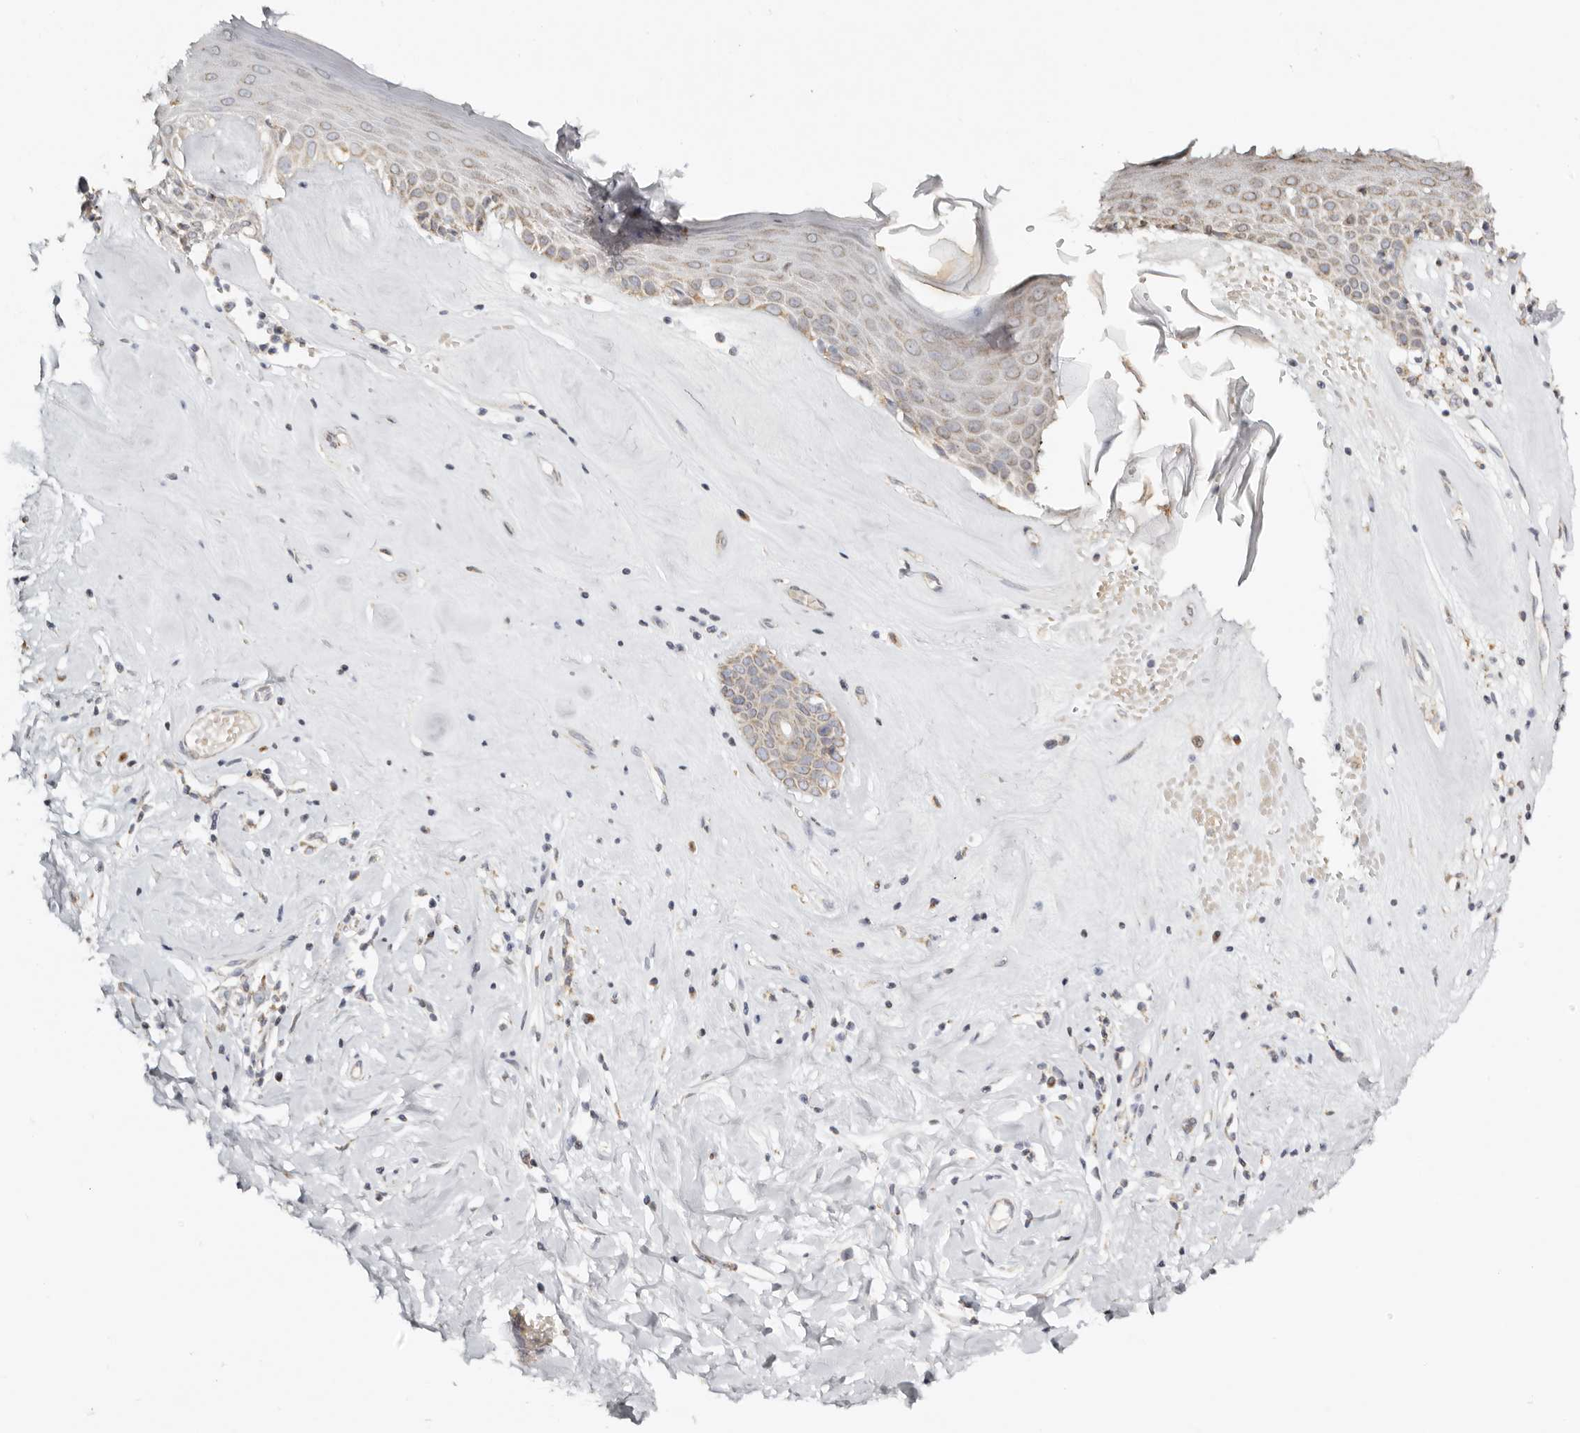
{"staining": {"intensity": "moderate", "quantity": ">75%", "location": "cytoplasmic/membranous"}, "tissue": "skin", "cell_type": "Epidermal cells", "image_type": "normal", "snomed": [{"axis": "morphology", "description": "Normal tissue, NOS"}, {"axis": "morphology", "description": "Inflammation, NOS"}, {"axis": "topography", "description": "Vulva"}], "caption": "High-magnification brightfield microscopy of normal skin stained with DAB (3,3'-diaminobenzidine) (brown) and counterstained with hematoxylin (blue). epidermal cells exhibit moderate cytoplasmic/membranous positivity is identified in approximately>75% of cells. The protein is shown in brown color, while the nuclei are stained blue.", "gene": "KDF1", "patient": {"sex": "female", "age": 84}}